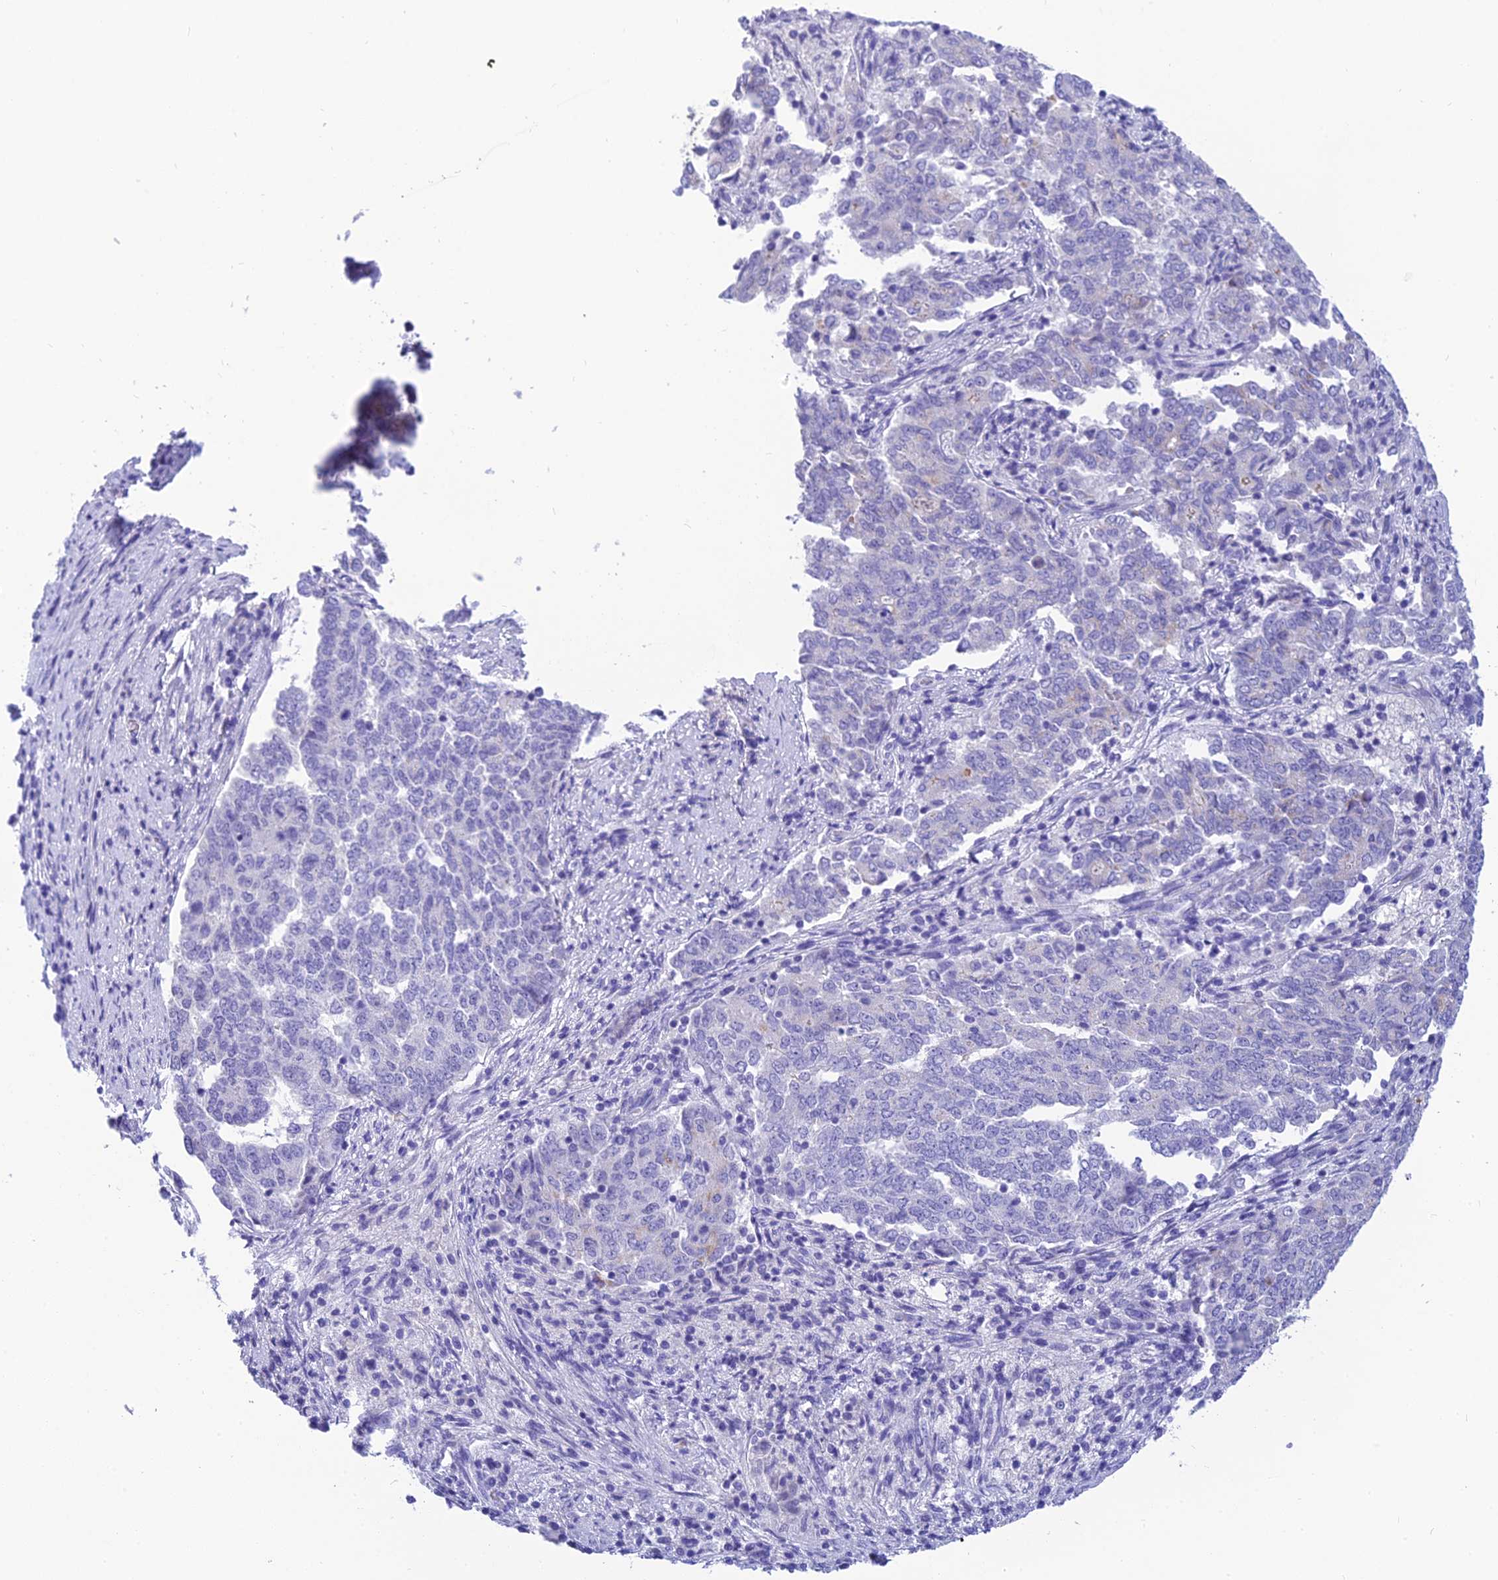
{"staining": {"intensity": "negative", "quantity": "none", "location": "none"}, "tissue": "endometrial cancer", "cell_type": "Tumor cells", "image_type": "cancer", "snomed": [{"axis": "morphology", "description": "Adenocarcinoma, NOS"}, {"axis": "topography", "description": "Endometrium"}], "caption": "An image of endometrial cancer stained for a protein demonstrates no brown staining in tumor cells.", "gene": "KDELR3", "patient": {"sex": "female", "age": 80}}